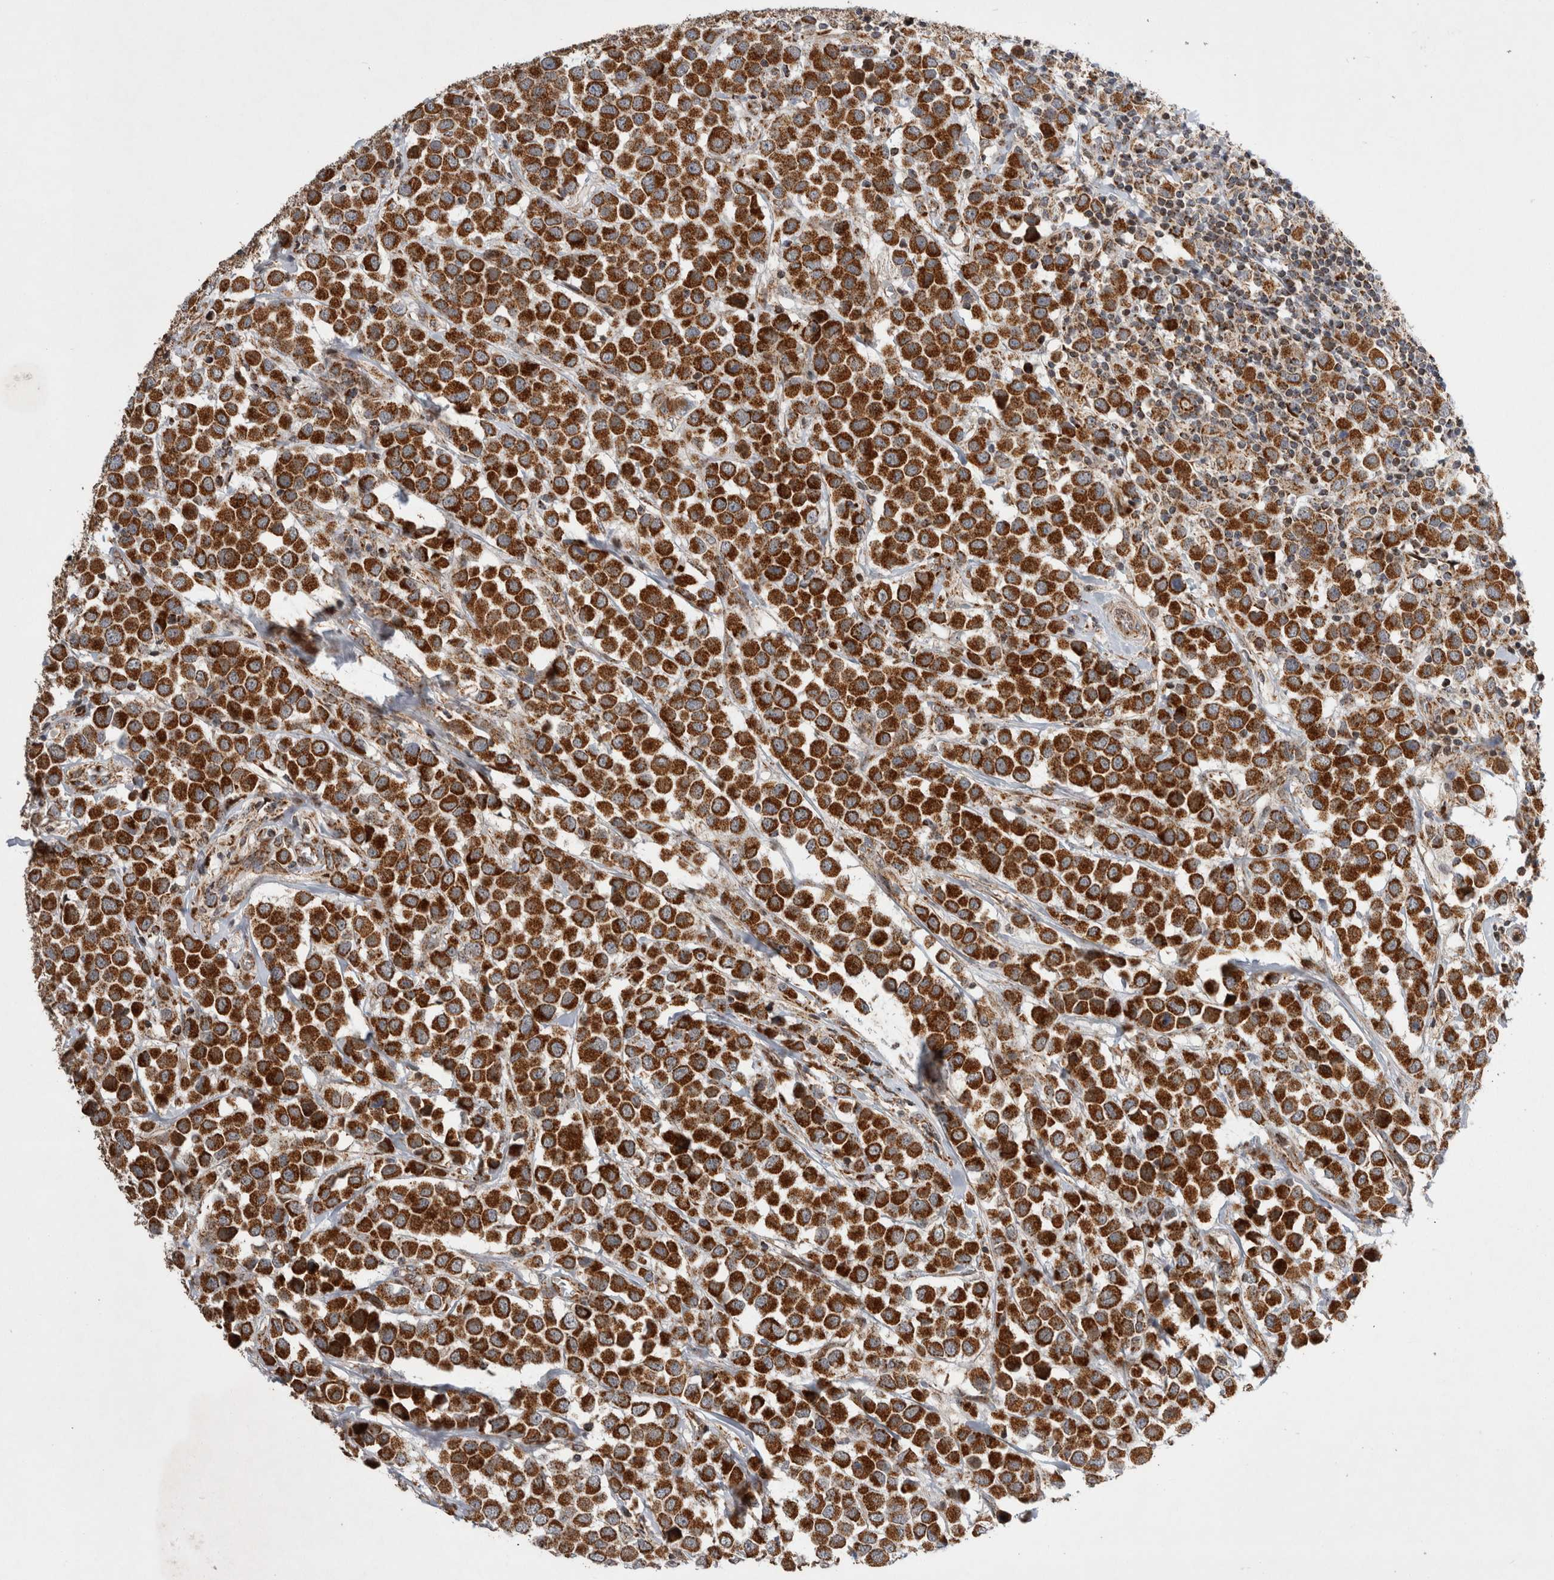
{"staining": {"intensity": "strong", "quantity": ">75%", "location": "cytoplasmic/membranous"}, "tissue": "breast cancer", "cell_type": "Tumor cells", "image_type": "cancer", "snomed": [{"axis": "morphology", "description": "Duct carcinoma"}, {"axis": "topography", "description": "Breast"}], "caption": "High-power microscopy captured an immunohistochemistry (IHC) histopathology image of invasive ductal carcinoma (breast), revealing strong cytoplasmic/membranous positivity in approximately >75% of tumor cells. Immunohistochemistry stains the protein in brown and the nuclei are stained blue.", "gene": "MRPL37", "patient": {"sex": "female", "age": 61}}